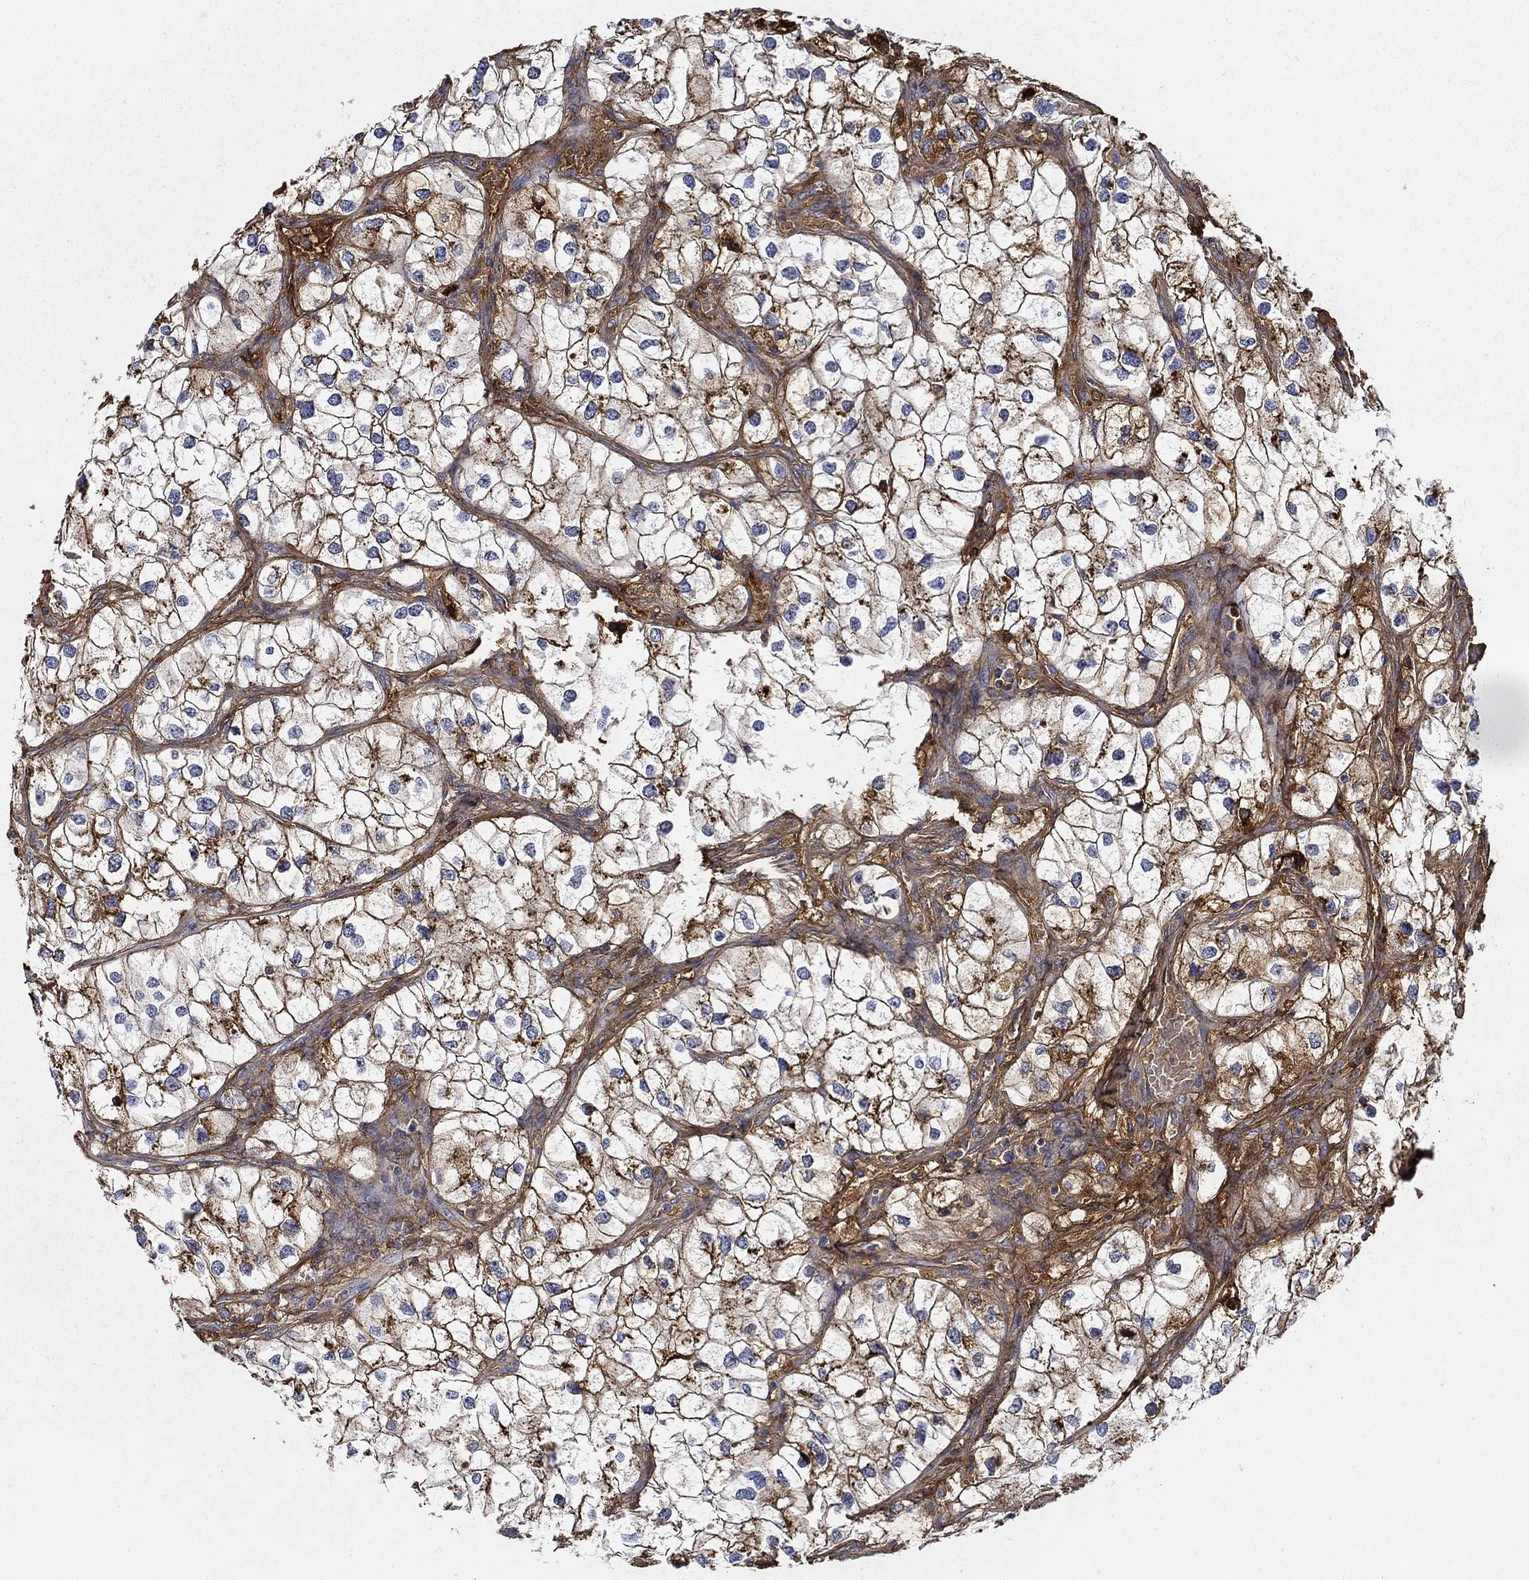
{"staining": {"intensity": "strong", "quantity": "<25%", "location": "cytoplasmic/membranous"}, "tissue": "renal cancer", "cell_type": "Tumor cells", "image_type": "cancer", "snomed": [{"axis": "morphology", "description": "Adenocarcinoma, NOS"}, {"axis": "topography", "description": "Kidney"}], "caption": "This is a micrograph of immunohistochemistry staining of adenocarcinoma (renal), which shows strong staining in the cytoplasmic/membranous of tumor cells.", "gene": "TGFBI", "patient": {"sex": "male", "age": 59}}